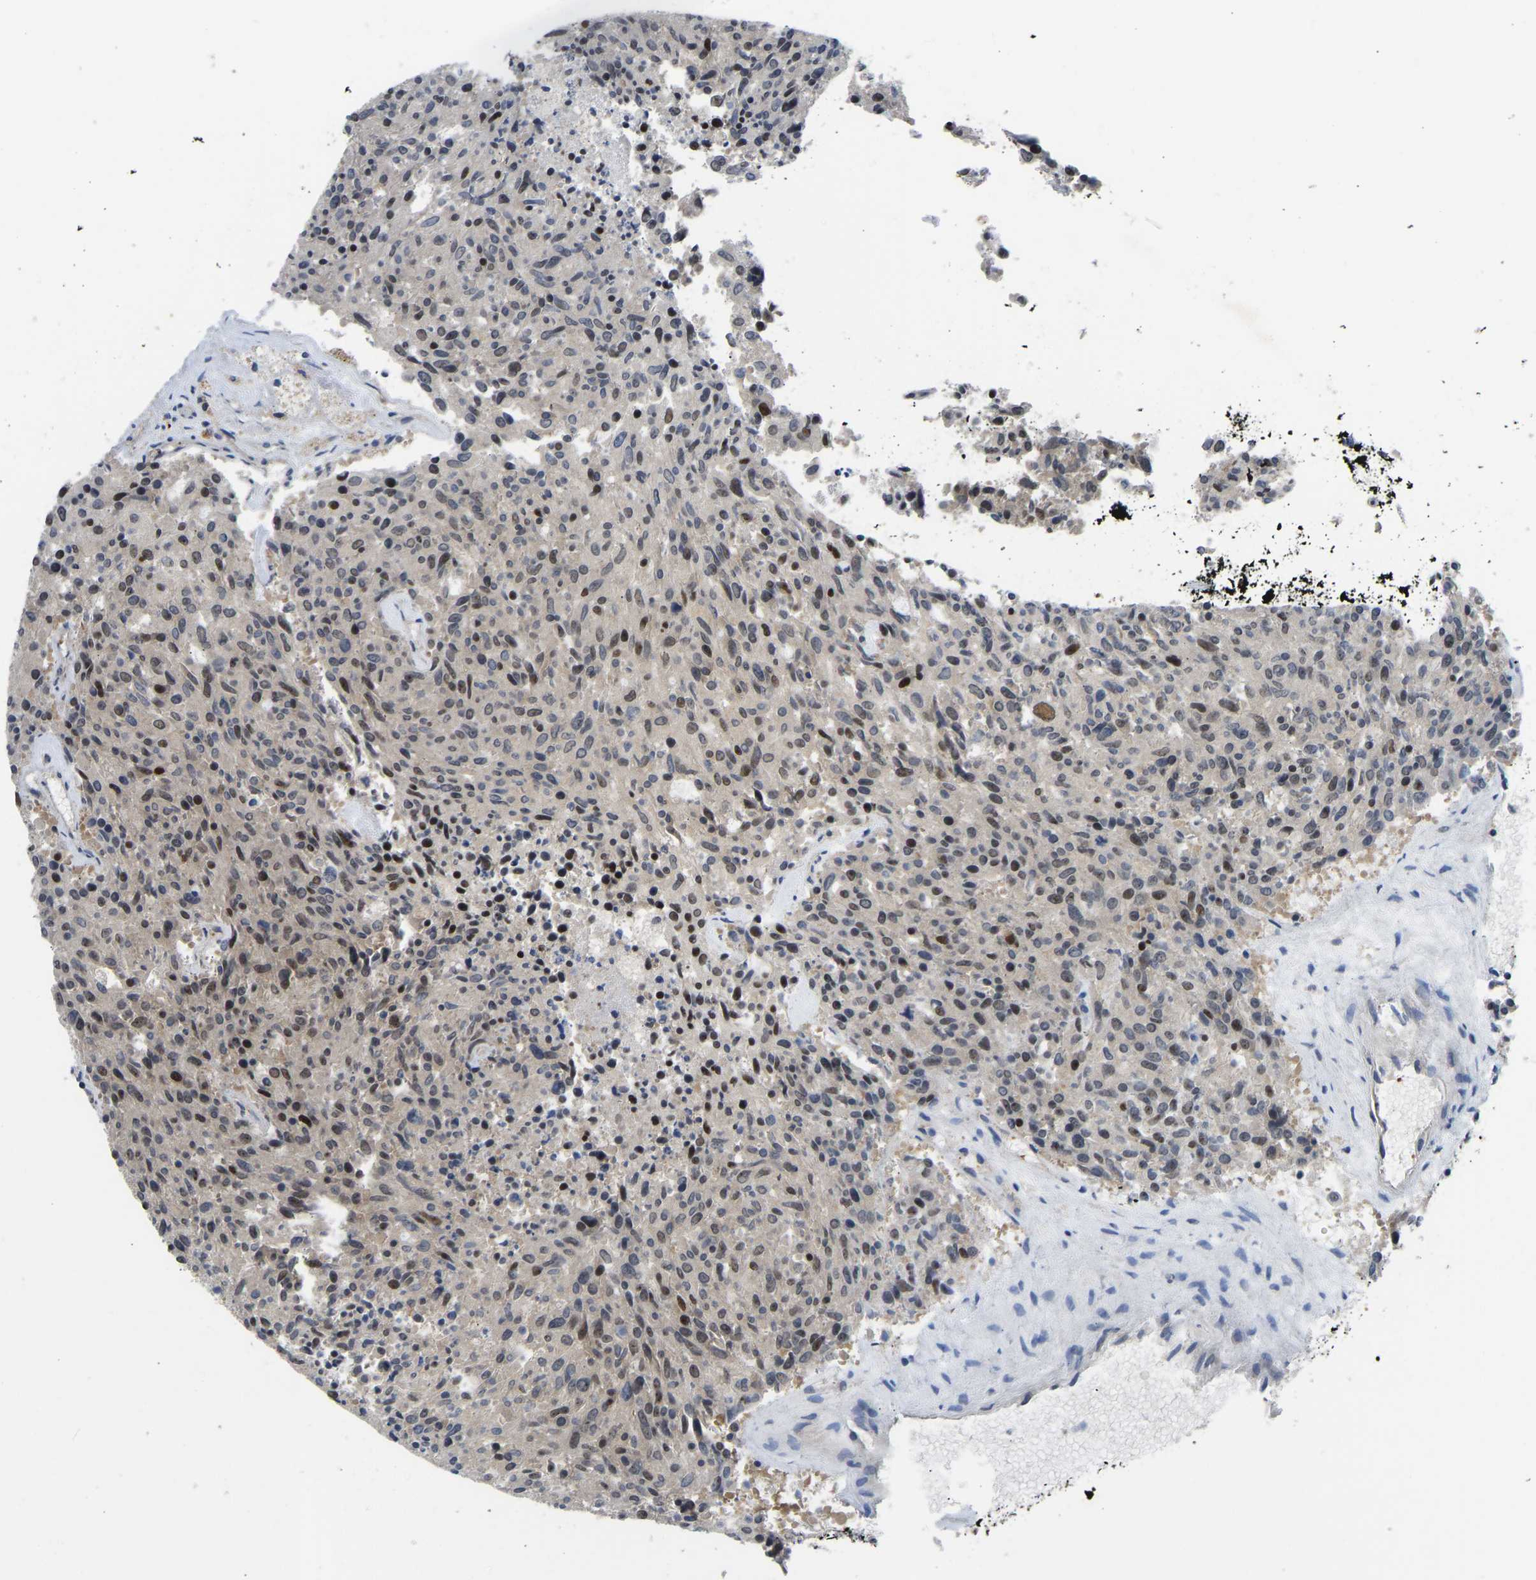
{"staining": {"intensity": "moderate", "quantity": "<25%", "location": "nuclear"}, "tissue": "carcinoid", "cell_type": "Tumor cells", "image_type": "cancer", "snomed": [{"axis": "morphology", "description": "Carcinoid, malignant, NOS"}, {"axis": "topography", "description": "Pancreas"}], "caption": "Immunohistochemistry photomicrograph of neoplastic tissue: human carcinoid (malignant) stained using immunohistochemistry demonstrates low levels of moderate protein expression localized specifically in the nuclear of tumor cells, appearing as a nuclear brown color.", "gene": "ZNF251", "patient": {"sex": "female", "age": 54}}